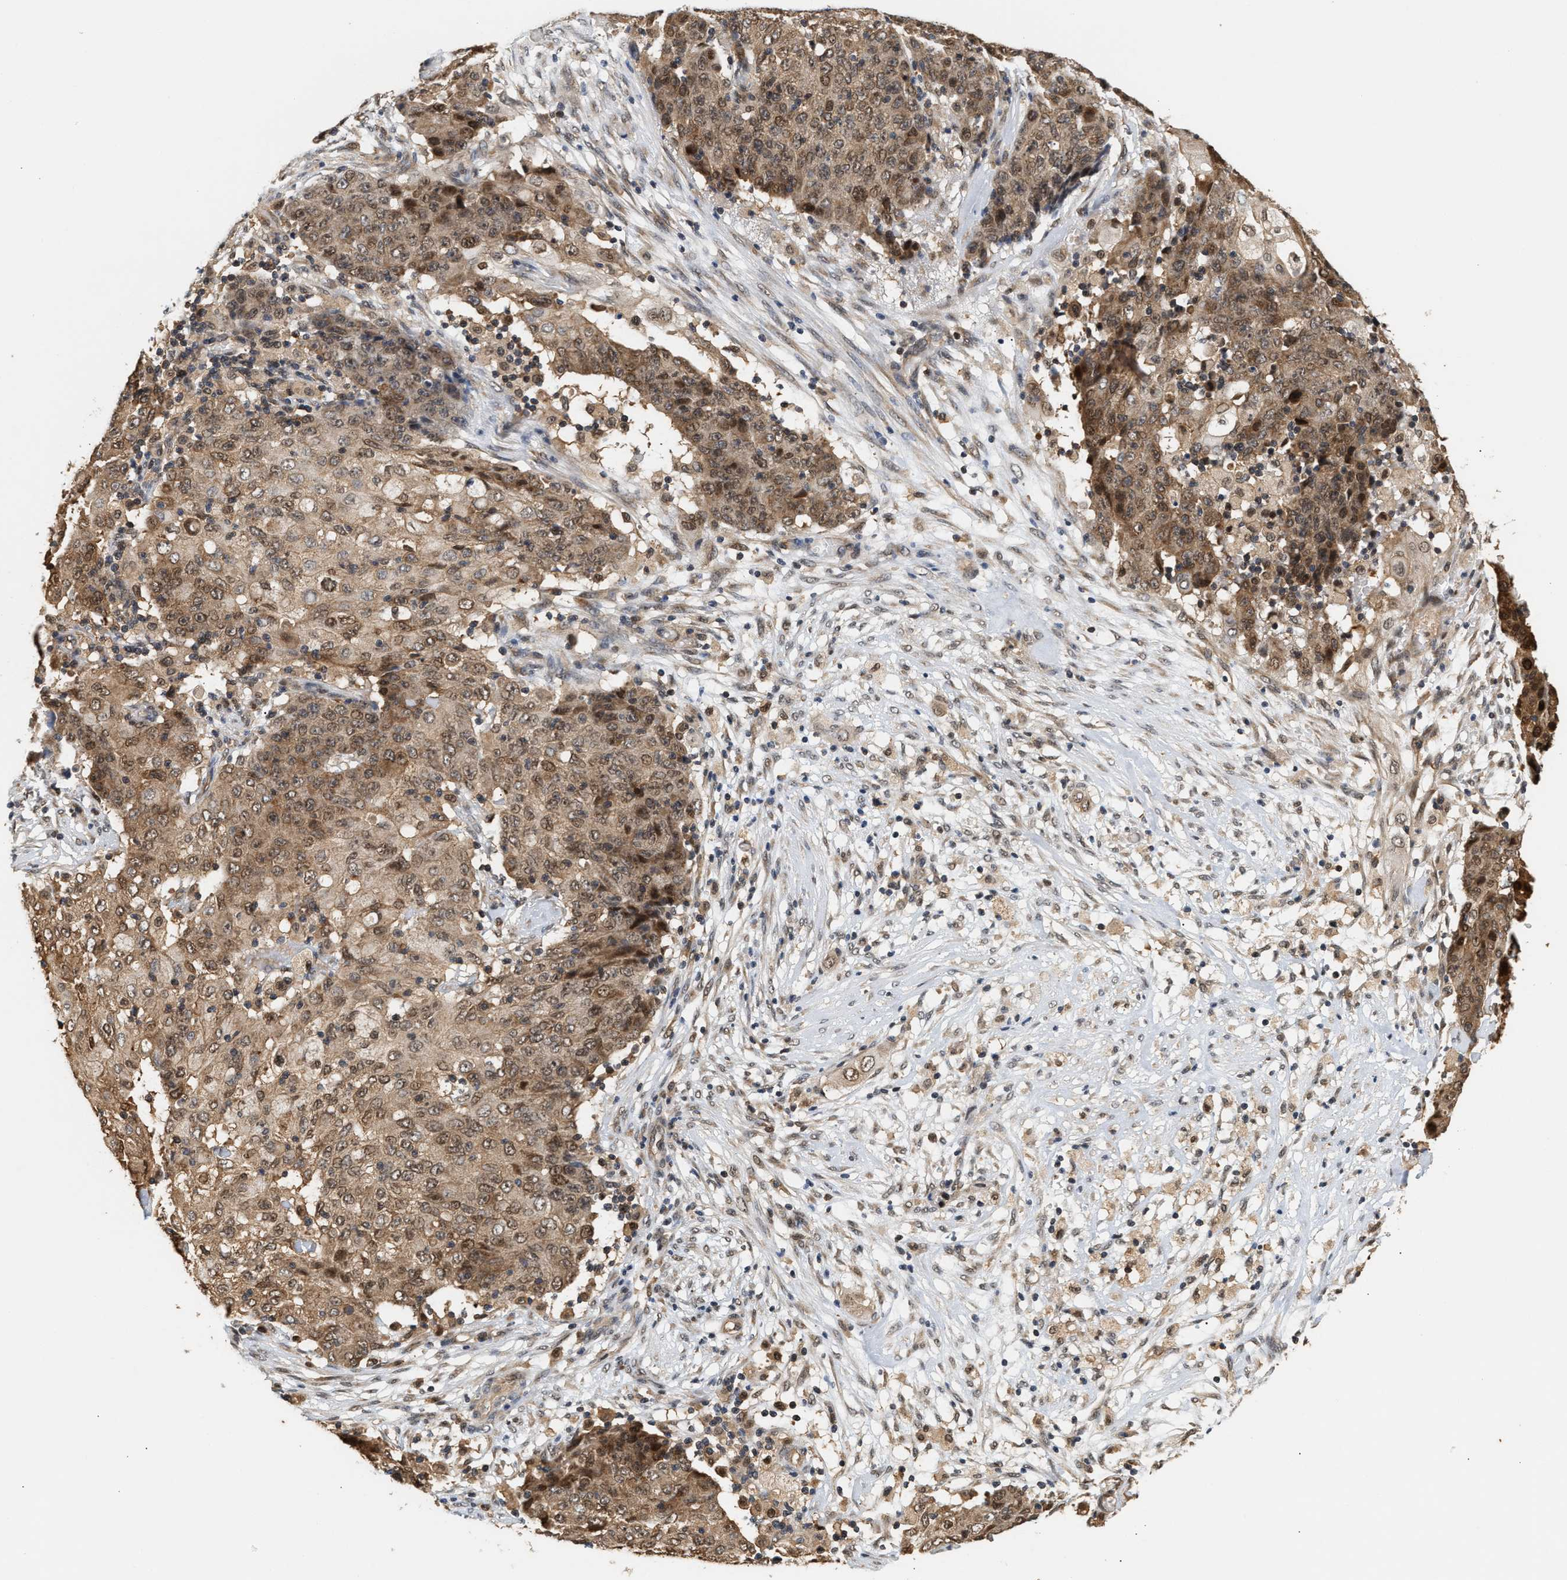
{"staining": {"intensity": "moderate", "quantity": ">75%", "location": "cytoplasmic/membranous,nuclear"}, "tissue": "ovarian cancer", "cell_type": "Tumor cells", "image_type": "cancer", "snomed": [{"axis": "morphology", "description": "Carcinoma, endometroid"}, {"axis": "topography", "description": "Ovary"}], "caption": "Immunohistochemistry (IHC) micrograph of neoplastic tissue: human ovarian cancer (endometroid carcinoma) stained using immunohistochemistry (IHC) demonstrates medium levels of moderate protein expression localized specifically in the cytoplasmic/membranous and nuclear of tumor cells, appearing as a cytoplasmic/membranous and nuclear brown color.", "gene": "ABHD5", "patient": {"sex": "female", "age": 42}}